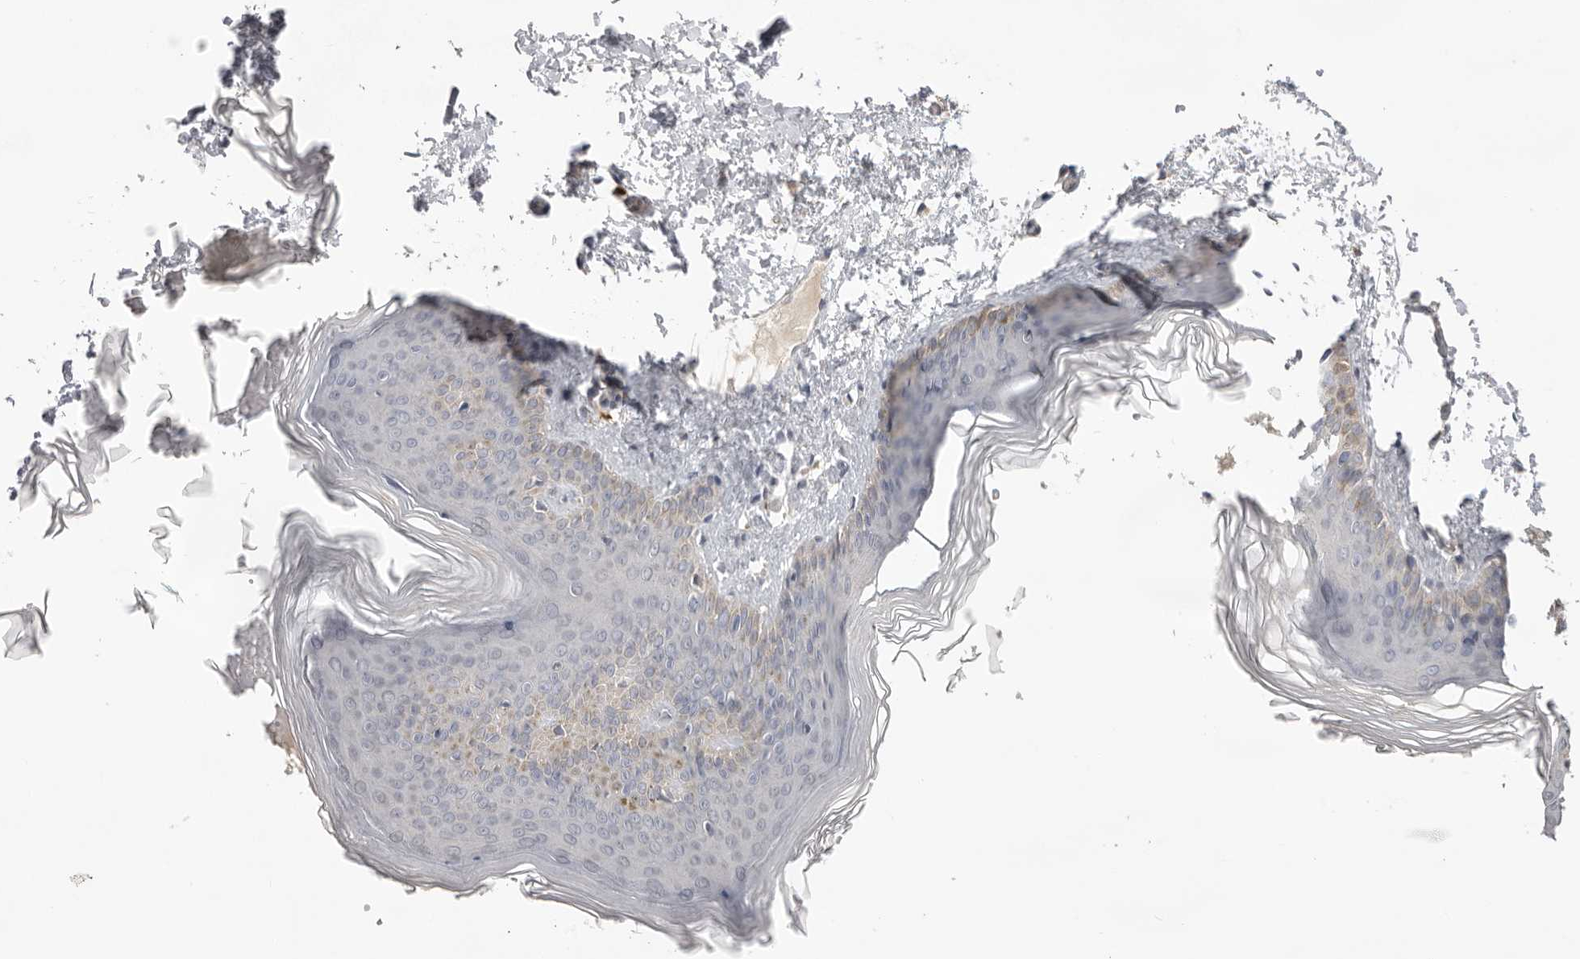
{"staining": {"intensity": "negative", "quantity": "none", "location": "none"}, "tissue": "skin", "cell_type": "Fibroblasts", "image_type": "normal", "snomed": [{"axis": "morphology", "description": "Normal tissue, NOS"}, {"axis": "topography", "description": "Skin"}], "caption": "Protein analysis of normal skin demonstrates no significant staining in fibroblasts.", "gene": "TLR3", "patient": {"sex": "female", "age": 27}}